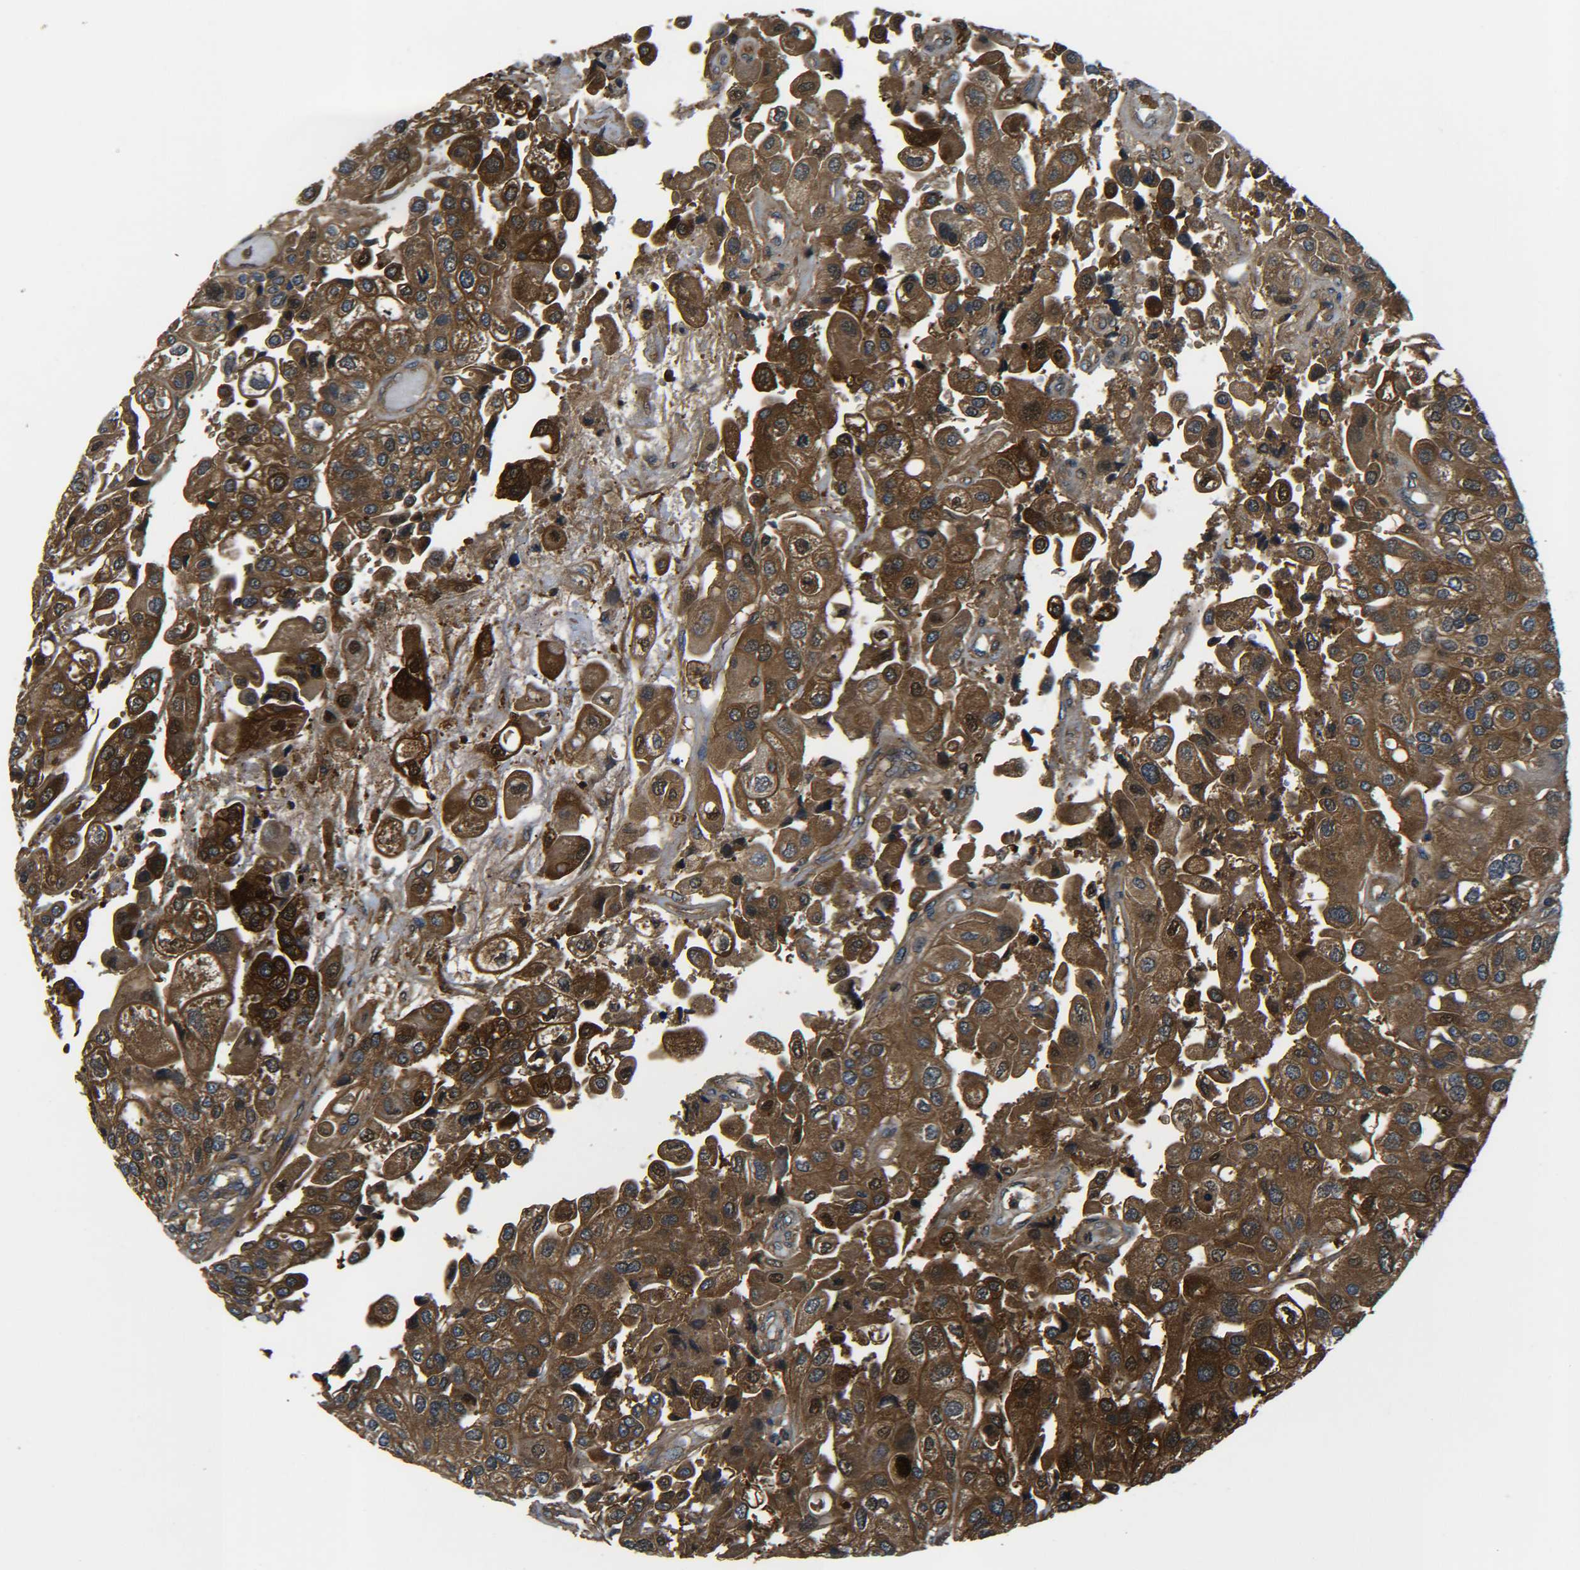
{"staining": {"intensity": "strong", "quantity": ">75%", "location": "cytoplasmic/membranous"}, "tissue": "urothelial cancer", "cell_type": "Tumor cells", "image_type": "cancer", "snomed": [{"axis": "morphology", "description": "Urothelial carcinoma, High grade"}, {"axis": "topography", "description": "Urinary bladder"}], "caption": "Immunohistochemistry of human high-grade urothelial carcinoma shows high levels of strong cytoplasmic/membranous staining in about >75% of tumor cells.", "gene": "PREB", "patient": {"sex": "female", "age": 64}}